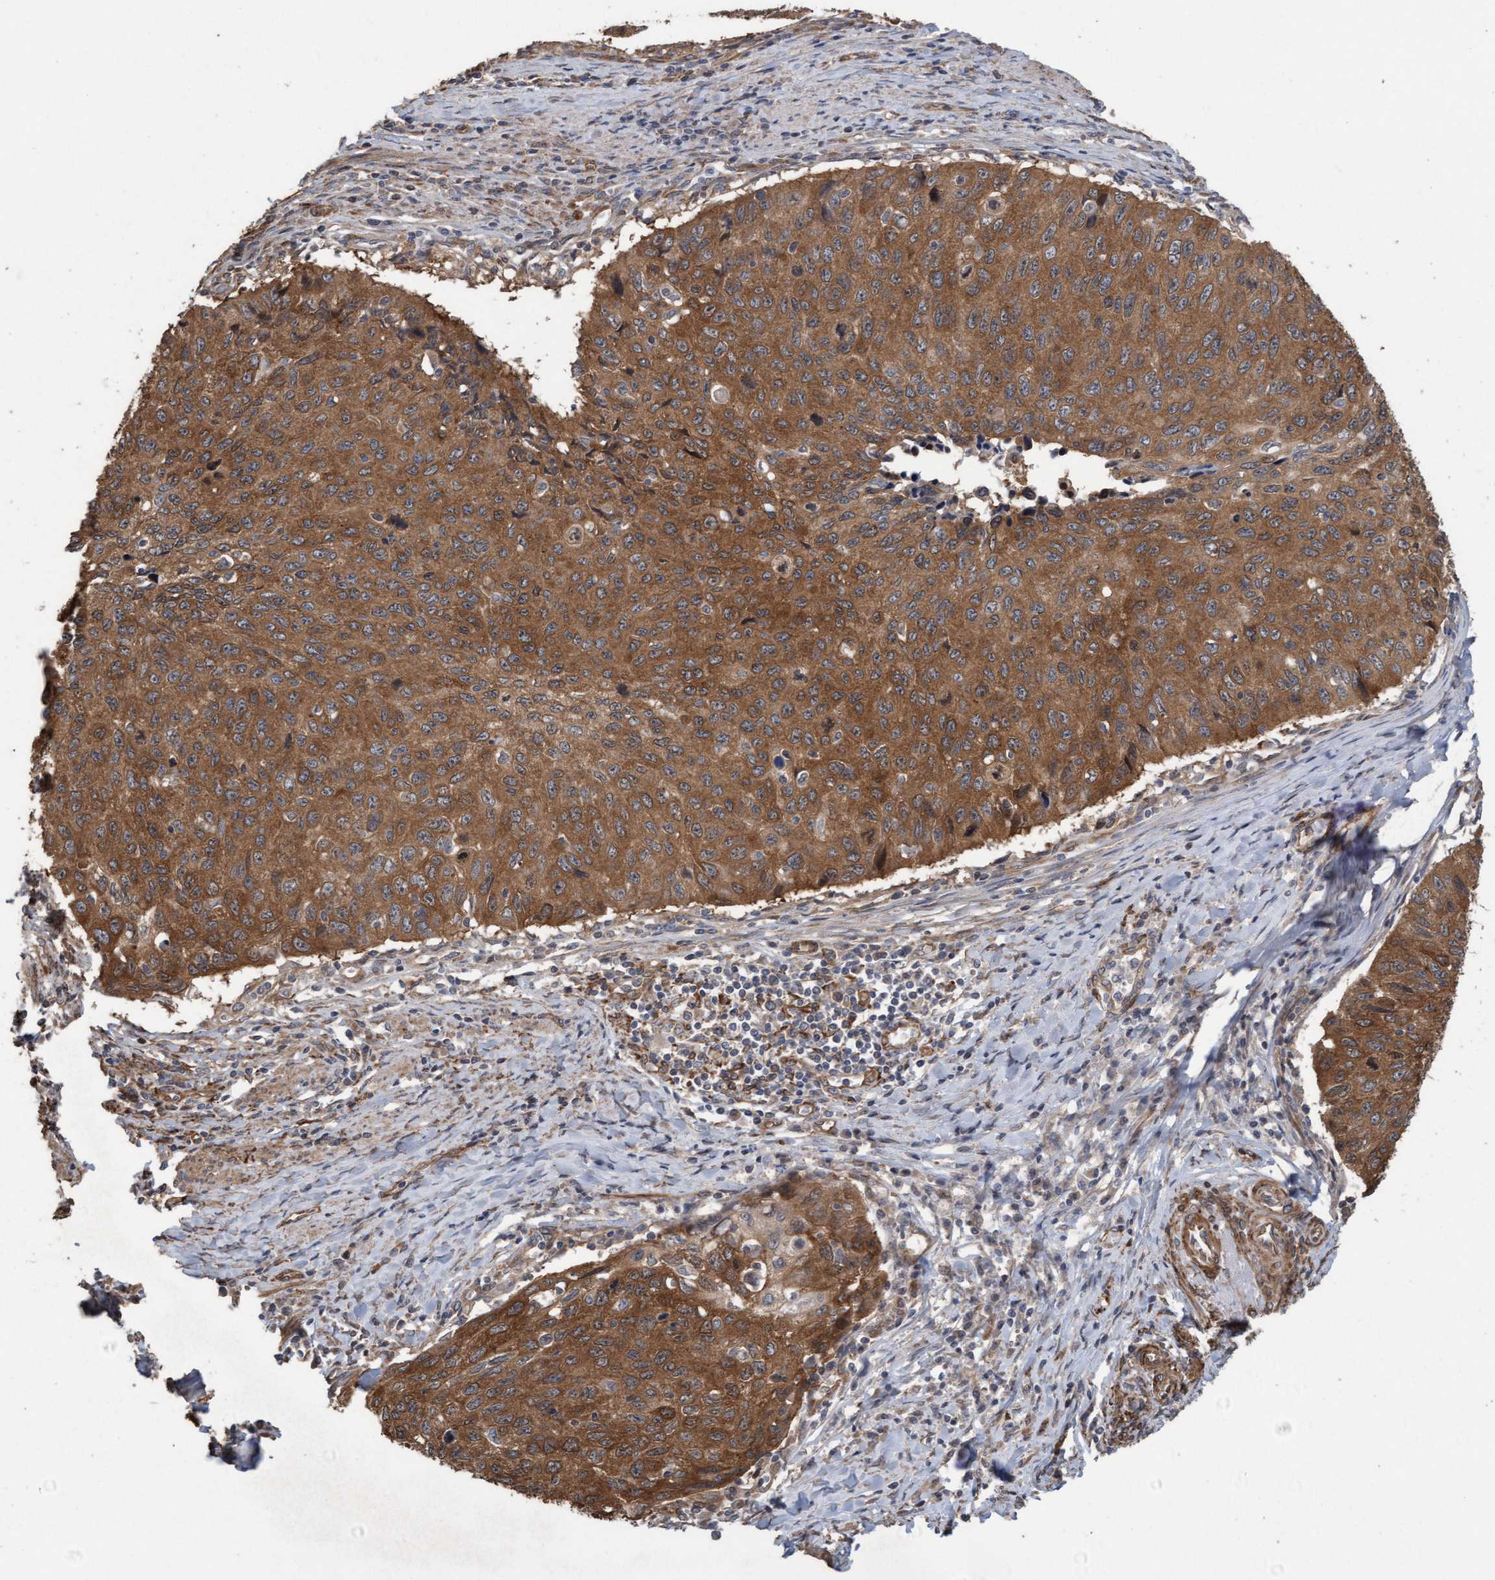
{"staining": {"intensity": "strong", "quantity": ">75%", "location": "cytoplasmic/membranous"}, "tissue": "cervical cancer", "cell_type": "Tumor cells", "image_type": "cancer", "snomed": [{"axis": "morphology", "description": "Squamous cell carcinoma, NOS"}, {"axis": "topography", "description": "Cervix"}], "caption": "Immunohistochemical staining of squamous cell carcinoma (cervical) displays high levels of strong cytoplasmic/membranous staining in approximately >75% of tumor cells. The staining is performed using DAB brown chromogen to label protein expression. The nuclei are counter-stained blue using hematoxylin.", "gene": "CDC42EP4", "patient": {"sex": "female", "age": 53}}